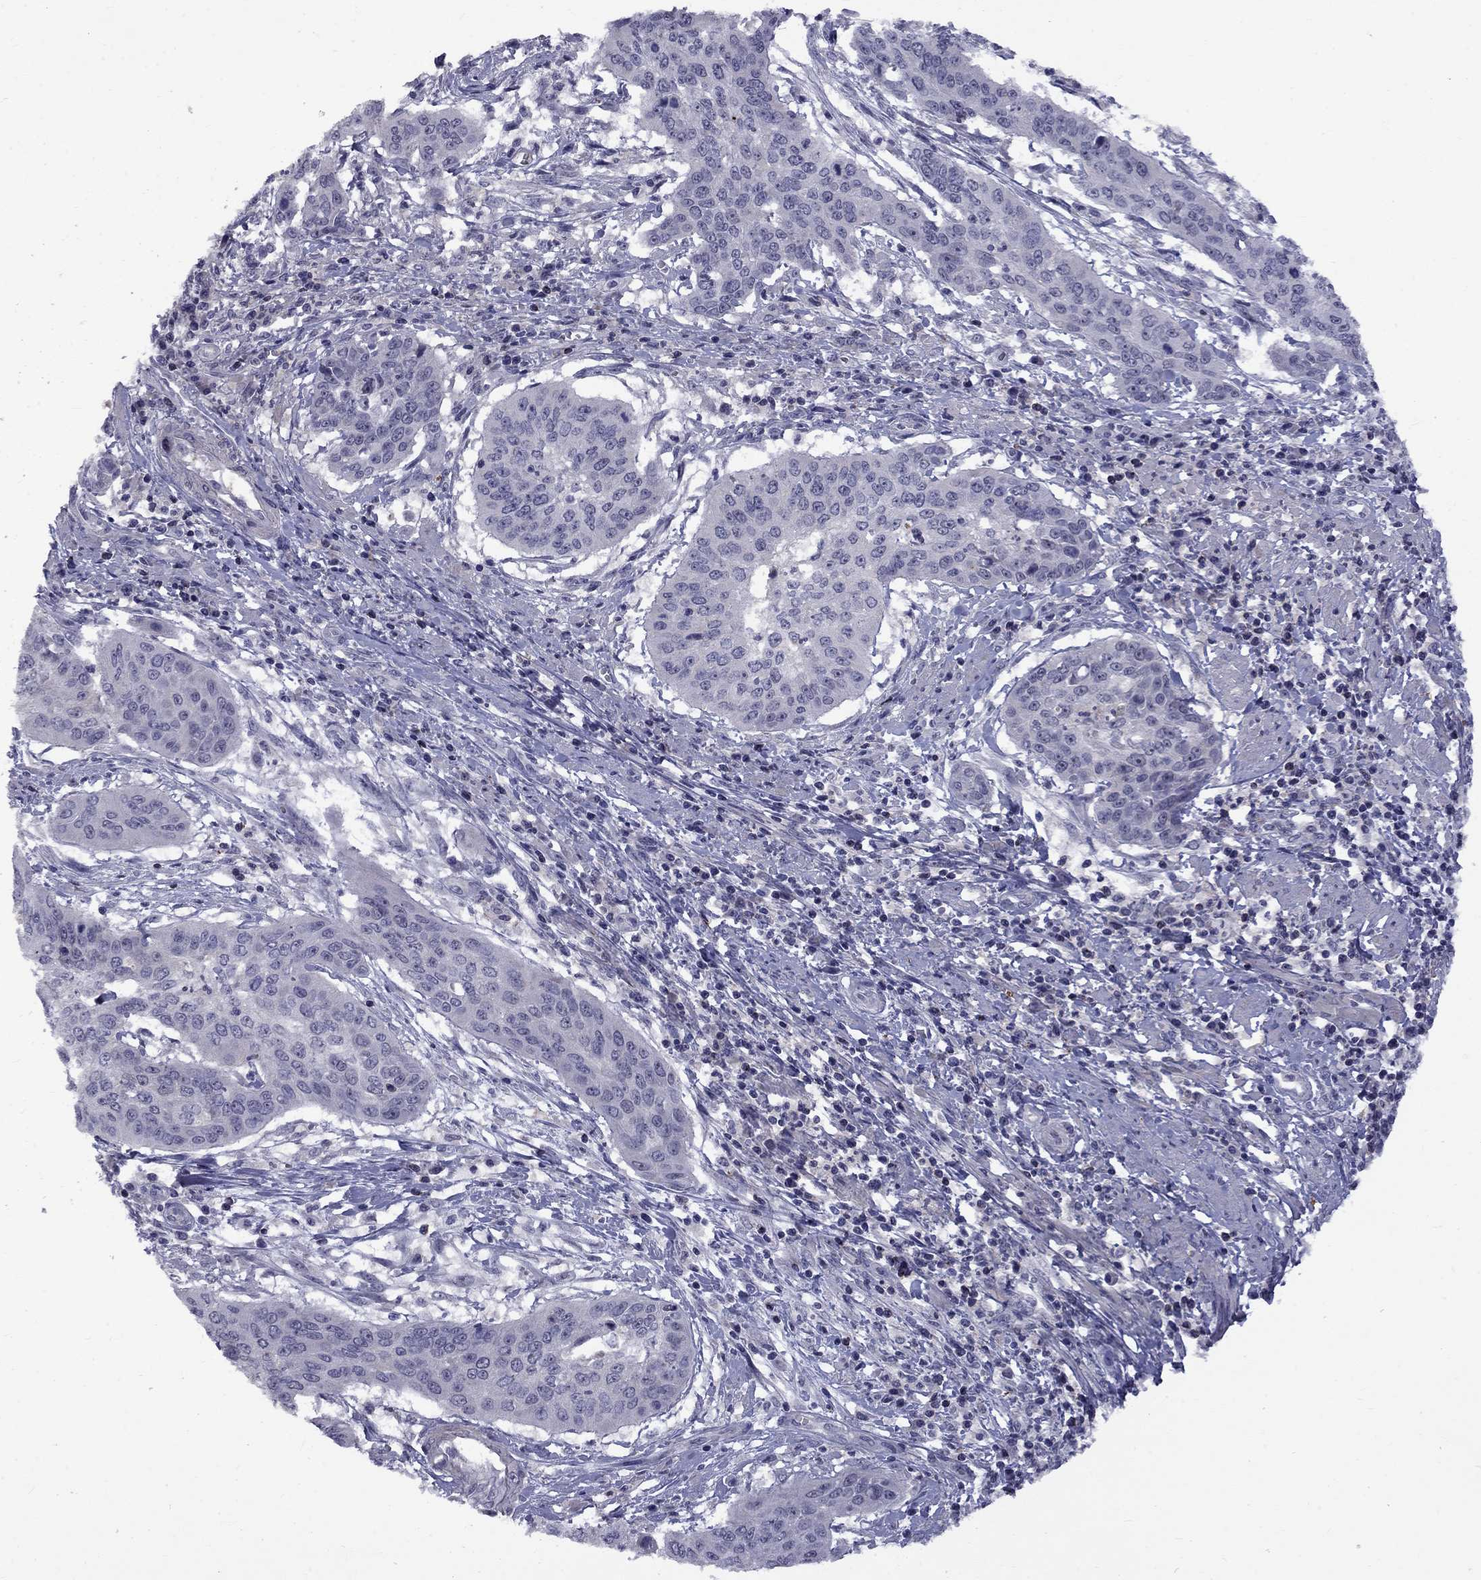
{"staining": {"intensity": "negative", "quantity": "none", "location": "none"}, "tissue": "cervical cancer", "cell_type": "Tumor cells", "image_type": "cancer", "snomed": [{"axis": "morphology", "description": "Squamous cell carcinoma, NOS"}, {"axis": "topography", "description": "Cervix"}], "caption": "Immunohistochemical staining of cervical cancer displays no significant staining in tumor cells.", "gene": "SNTA1", "patient": {"sex": "female", "age": 39}}